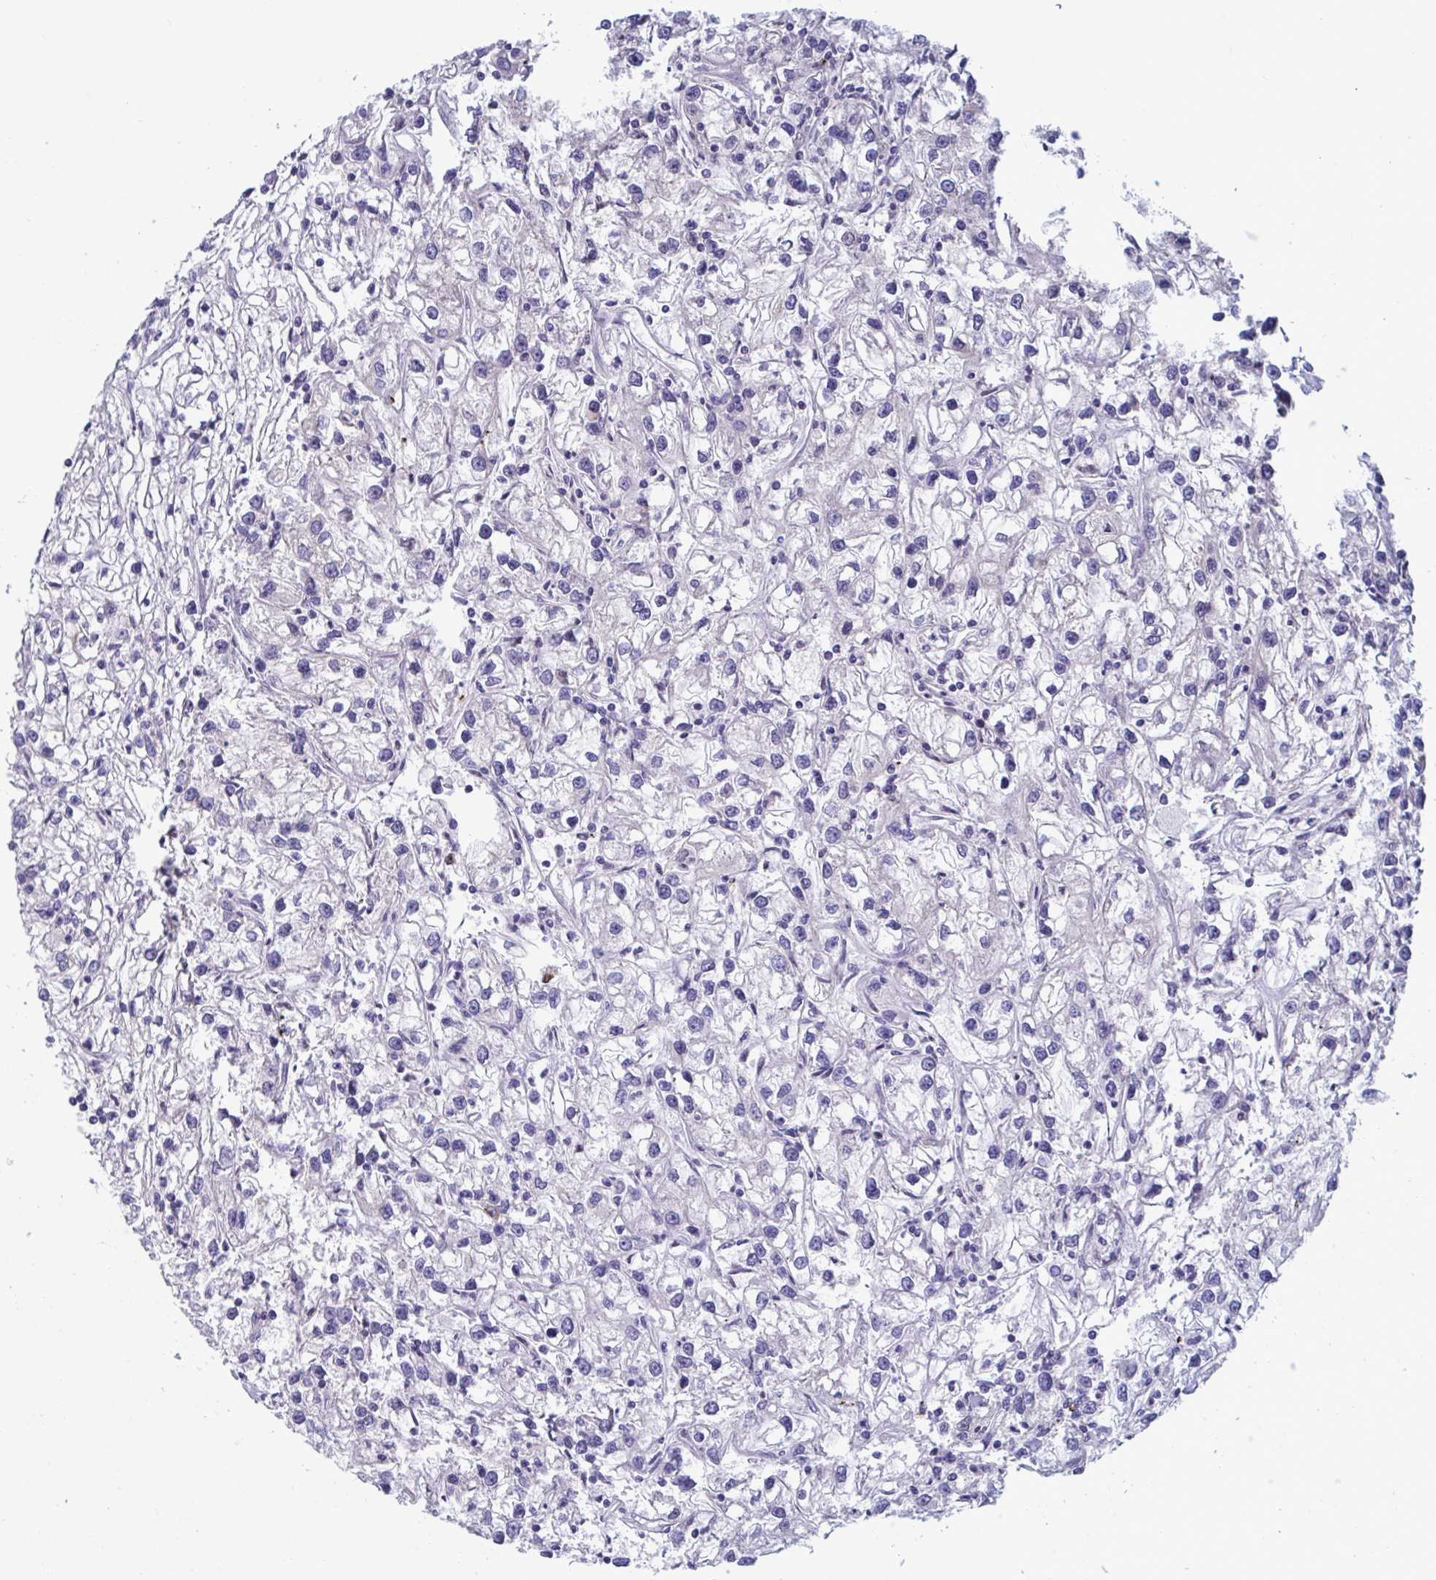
{"staining": {"intensity": "negative", "quantity": "none", "location": "none"}, "tissue": "renal cancer", "cell_type": "Tumor cells", "image_type": "cancer", "snomed": [{"axis": "morphology", "description": "Adenocarcinoma, NOS"}, {"axis": "topography", "description": "Kidney"}], "caption": "Renal cancer (adenocarcinoma) was stained to show a protein in brown. There is no significant expression in tumor cells.", "gene": "MS4A14", "patient": {"sex": "female", "age": 59}}